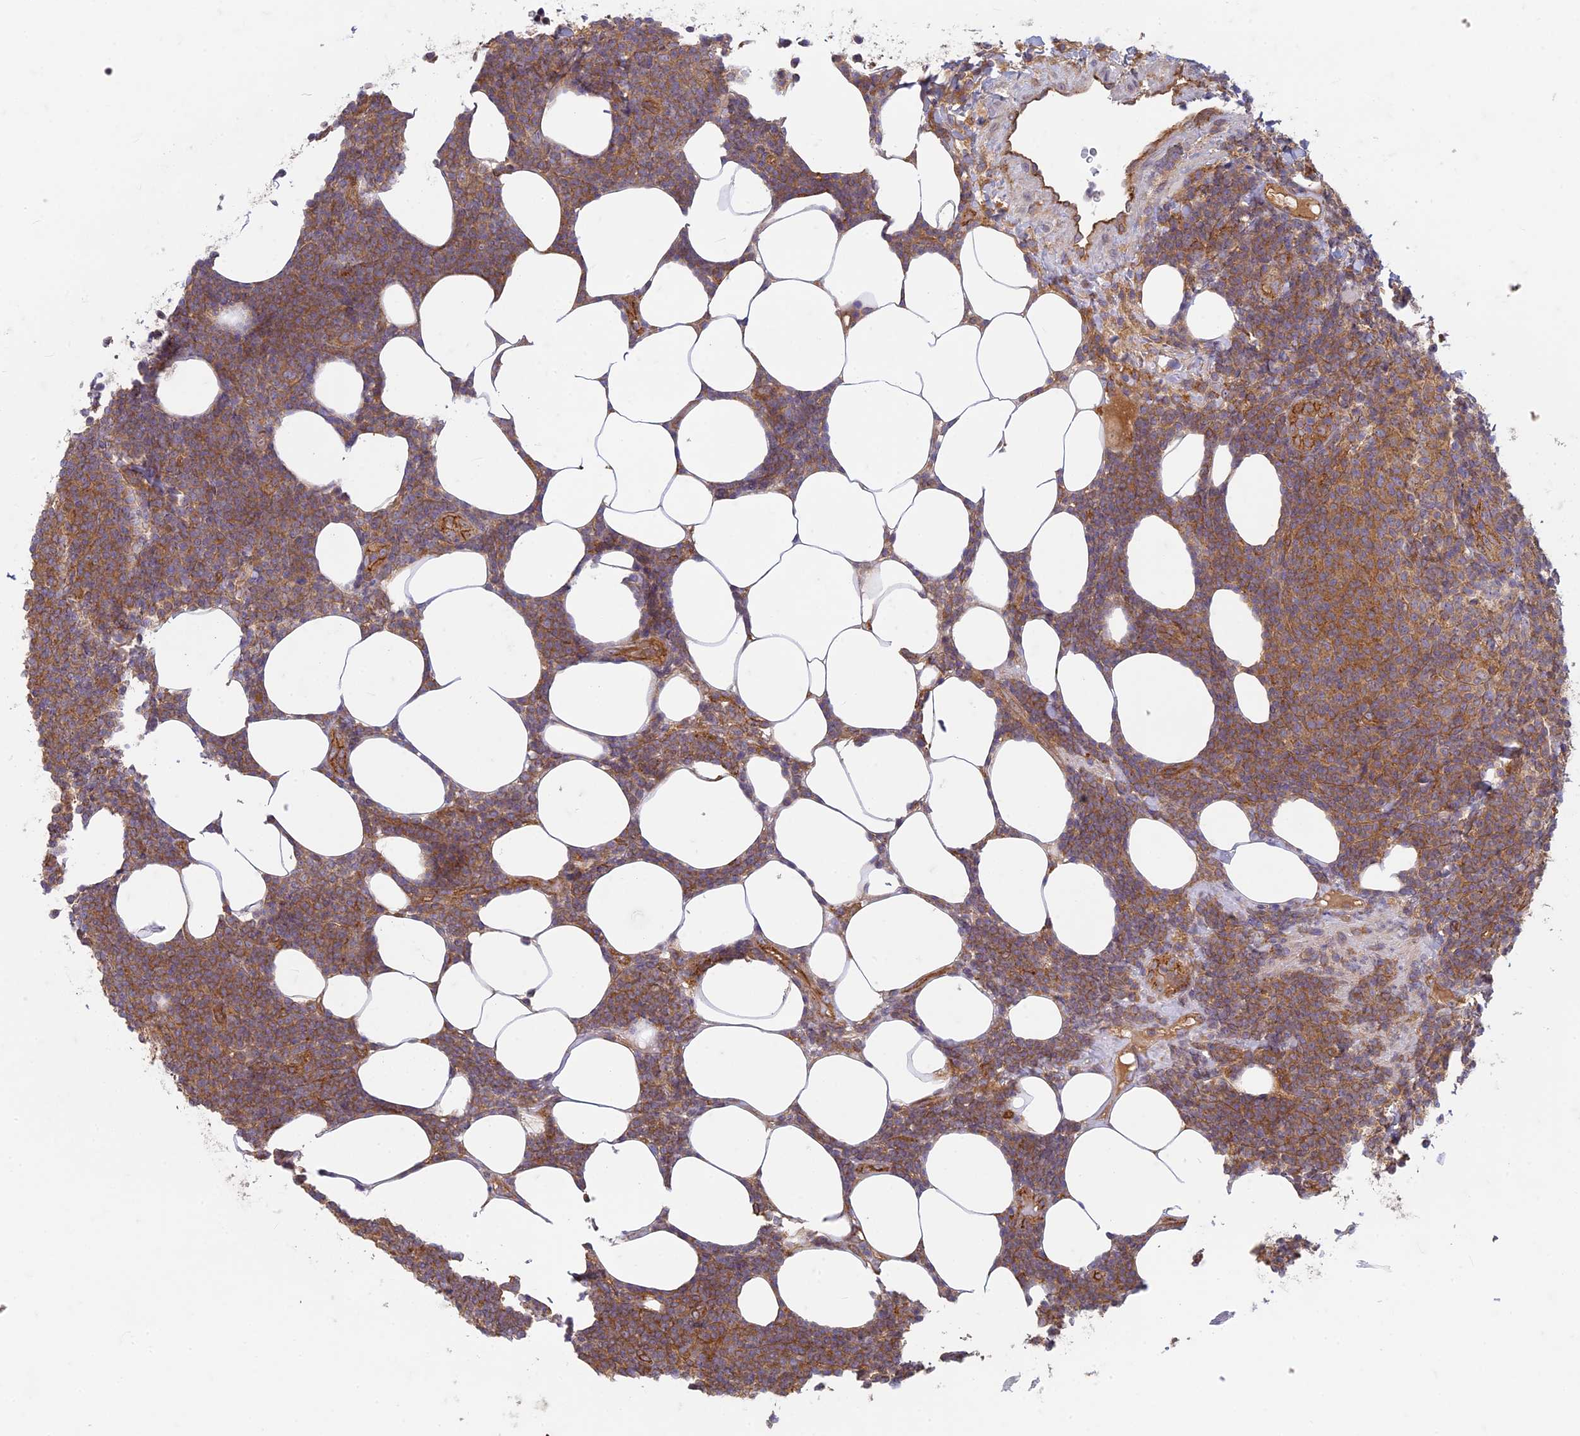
{"staining": {"intensity": "moderate", "quantity": ">75%", "location": "cytoplasmic/membranous"}, "tissue": "lymphoma", "cell_type": "Tumor cells", "image_type": "cancer", "snomed": [{"axis": "morphology", "description": "Malignant lymphoma, non-Hodgkin's type, Low grade"}, {"axis": "topography", "description": "Lymph node"}], "caption": "This is a histology image of immunohistochemistry staining of low-grade malignant lymphoma, non-Hodgkin's type, which shows moderate expression in the cytoplasmic/membranous of tumor cells.", "gene": "TCF25", "patient": {"sex": "male", "age": 66}}